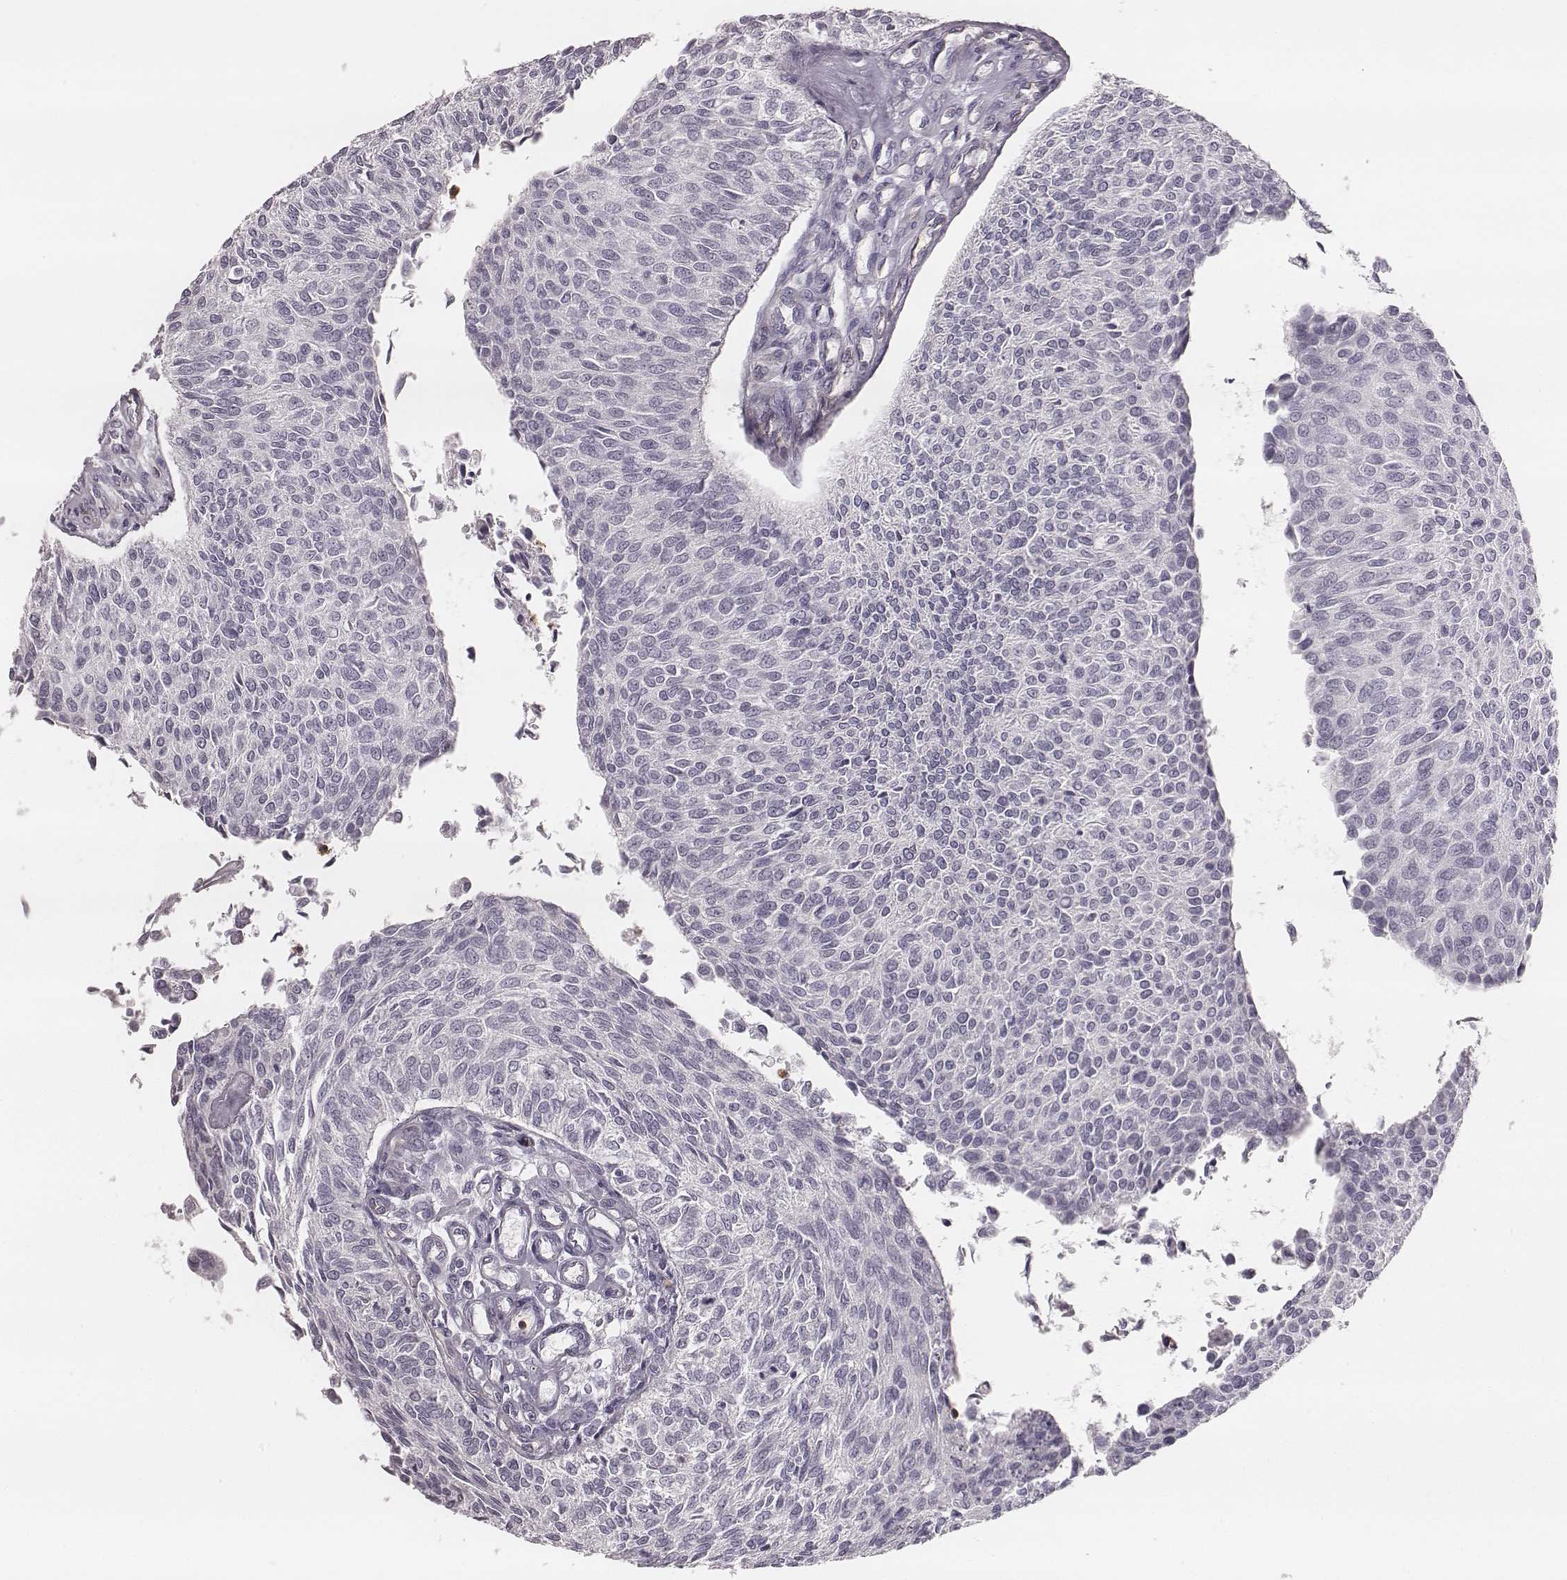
{"staining": {"intensity": "negative", "quantity": "none", "location": "none"}, "tissue": "urothelial cancer", "cell_type": "Tumor cells", "image_type": "cancer", "snomed": [{"axis": "morphology", "description": "Urothelial carcinoma, NOS"}, {"axis": "topography", "description": "Urinary bladder"}], "caption": "There is no significant positivity in tumor cells of transitional cell carcinoma. (Stains: DAB (3,3'-diaminobenzidine) IHC with hematoxylin counter stain, Microscopy: brightfield microscopy at high magnification).", "gene": "KCNJ12", "patient": {"sex": "male", "age": 55}}